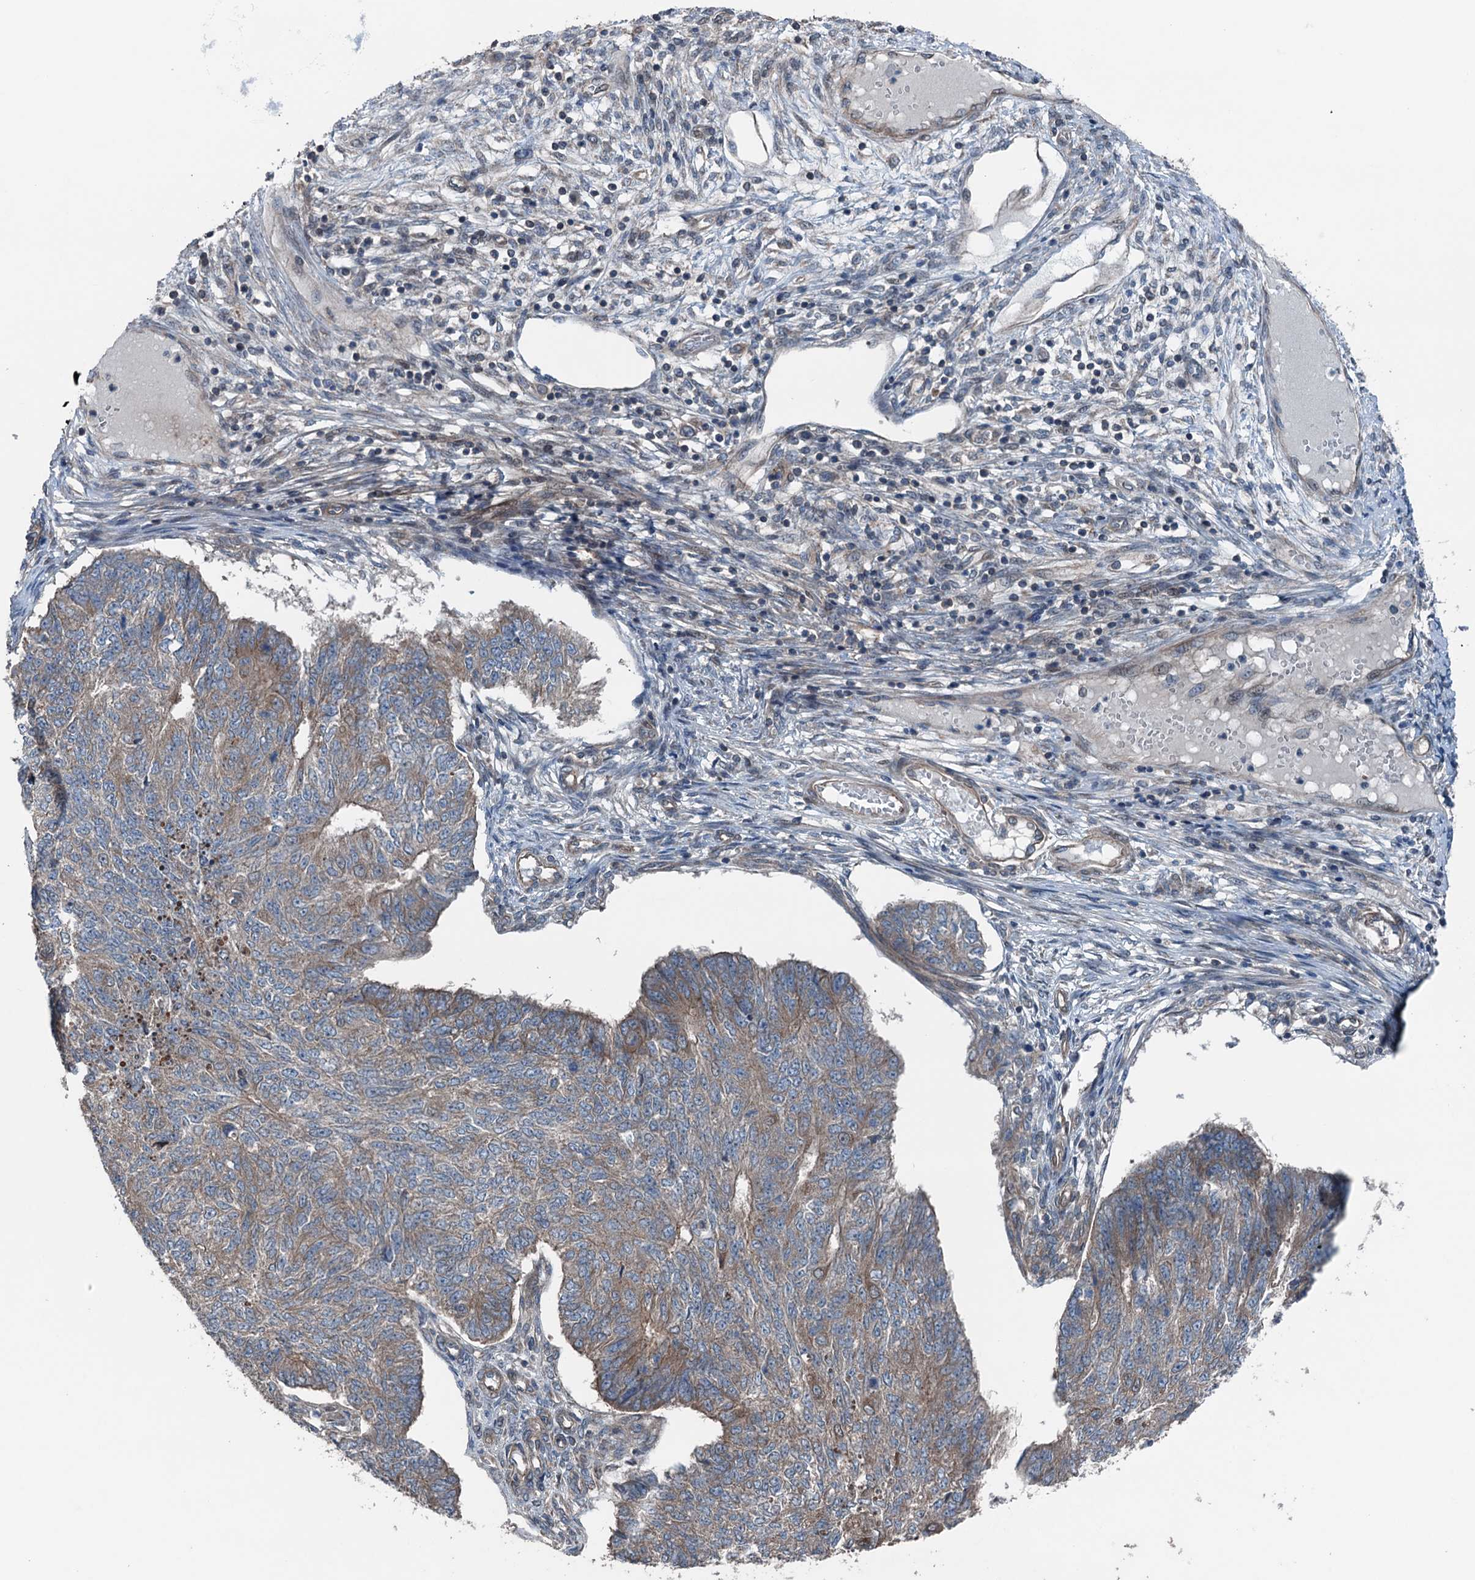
{"staining": {"intensity": "weak", "quantity": ">75%", "location": "cytoplasmic/membranous"}, "tissue": "endometrial cancer", "cell_type": "Tumor cells", "image_type": "cancer", "snomed": [{"axis": "morphology", "description": "Adenocarcinoma, NOS"}, {"axis": "topography", "description": "Endometrium"}], "caption": "A photomicrograph of human endometrial cancer stained for a protein exhibits weak cytoplasmic/membranous brown staining in tumor cells. (DAB (3,3'-diaminobenzidine) = brown stain, brightfield microscopy at high magnification).", "gene": "TRAPPC8", "patient": {"sex": "female", "age": 32}}